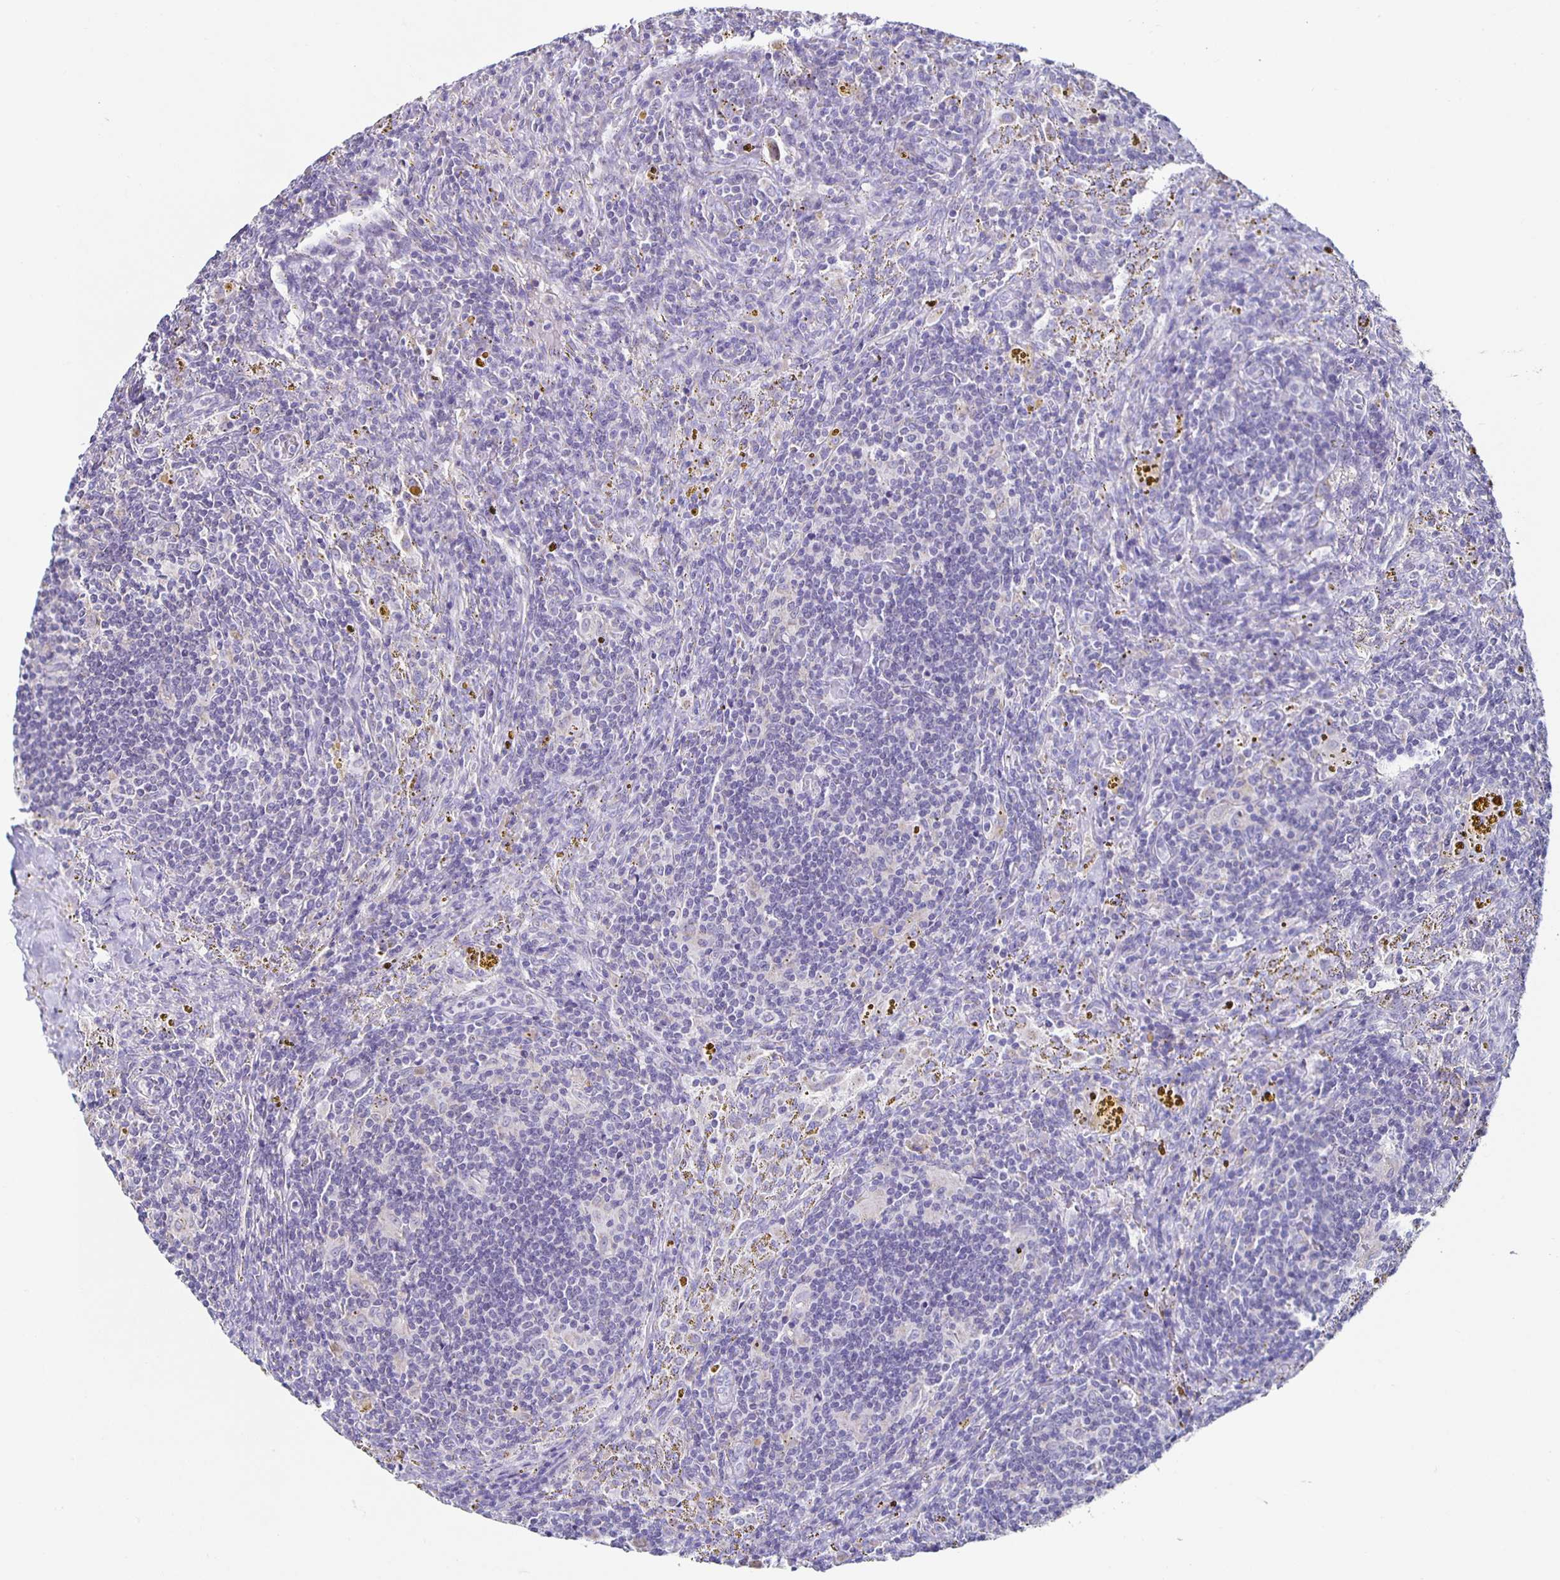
{"staining": {"intensity": "negative", "quantity": "none", "location": "none"}, "tissue": "lymphoma", "cell_type": "Tumor cells", "image_type": "cancer", "snomed": [{"axis": "morphology", "description": "Malignant lymphoma, non-Hodgkin's type, Low grade"}, {"axis": "topography", "description": "Spleen"}], "caption": "Immunohistochemistry photomicrograph of human lymphoma stained for a protein (brown), which displays no expression in tumor cells.", "gene": "TPPP", "patient": {"sex": "female", "age": 70}}